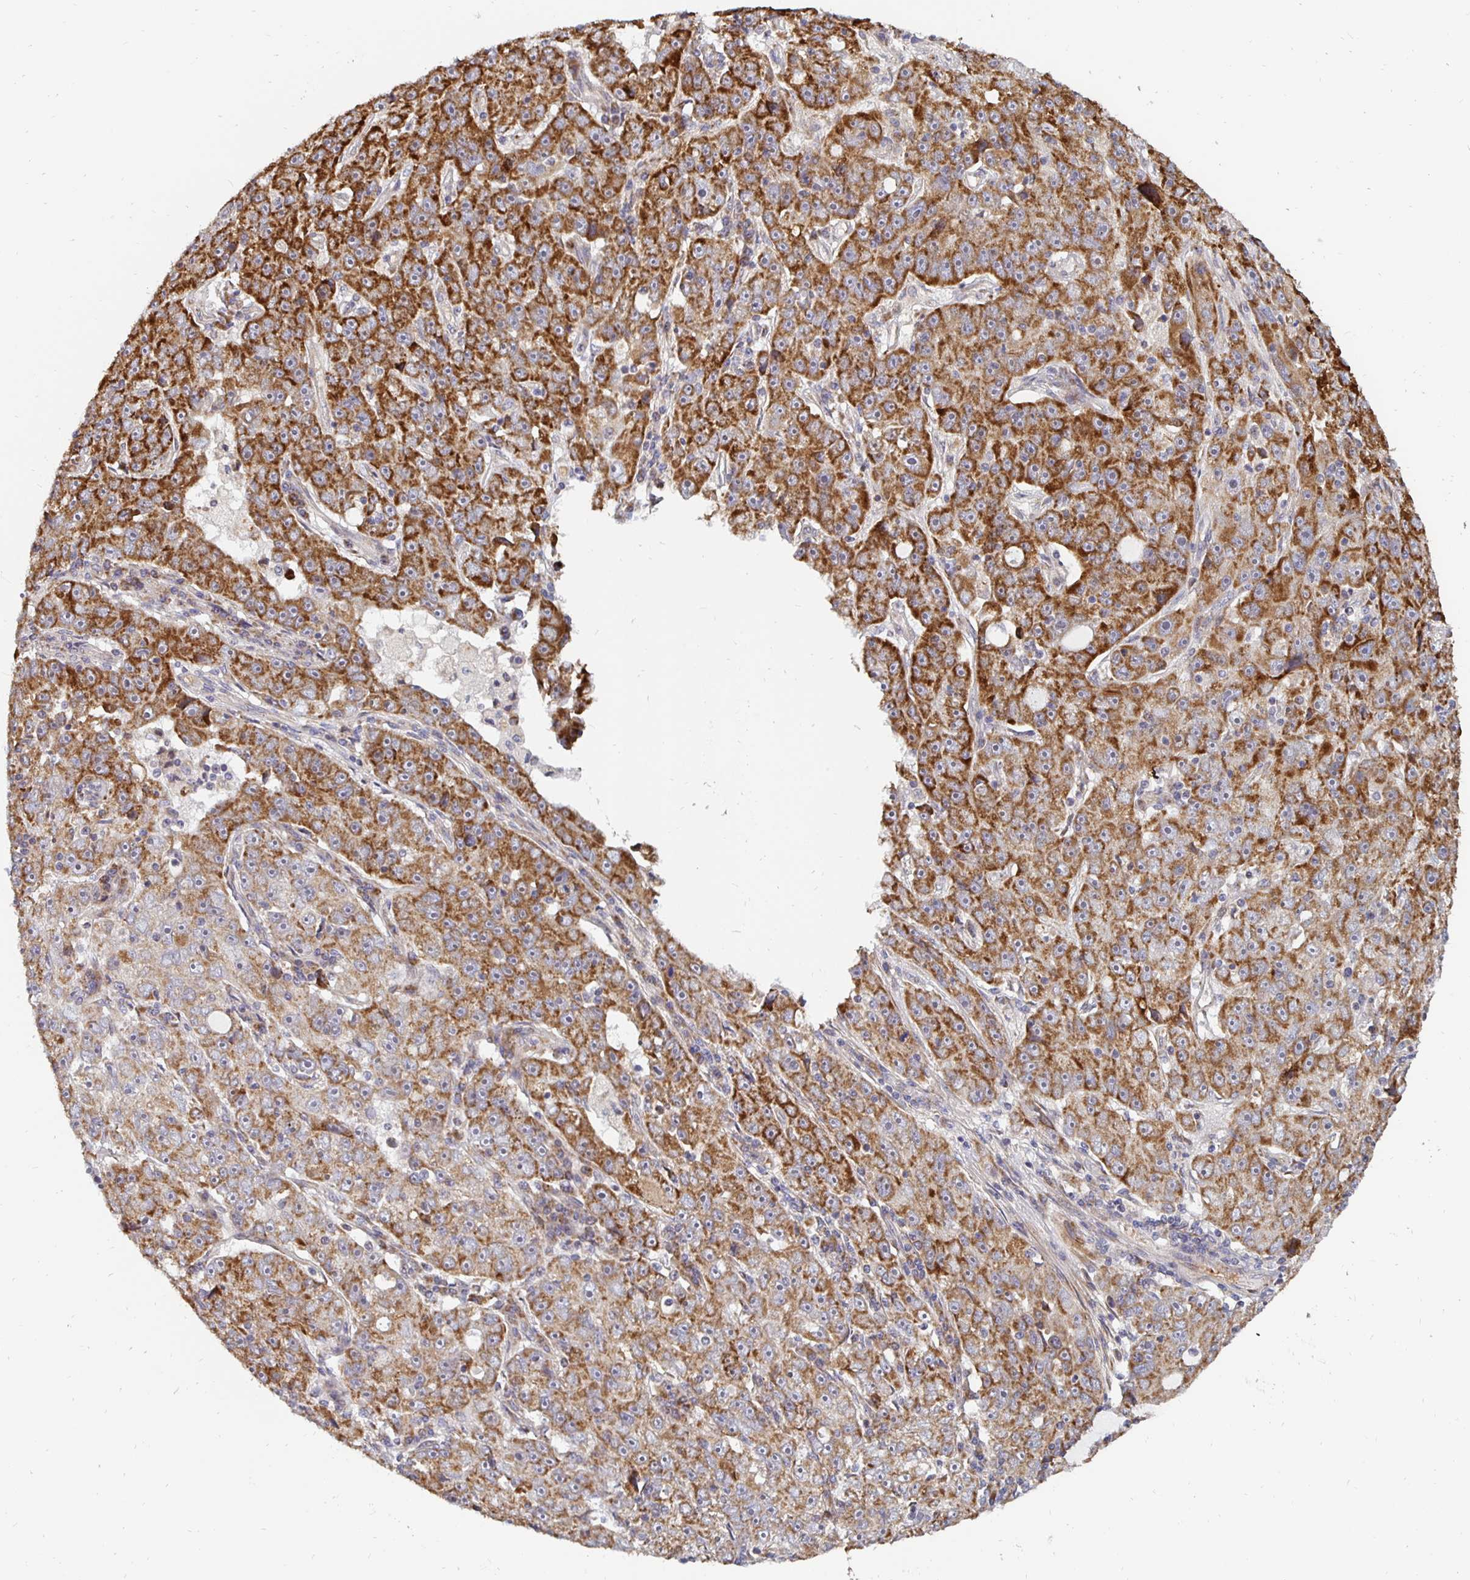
{"staining": {"intensity": "strong", "quantity": ">75%", "location": "cytoplasmic/membranous"}, "tissue": "lung cancer", "cell_type": "Tumor cells", "image_type": "cancer", "snomed": [{"axis": "morphology", "description": "Normal morphology"}, {"axis": "morphology", "description": "Adenocarcinoma, NOS"}, {"axis": "topography", "description": "Lymph node"}, {"axis": "topography", "description": "Lung"}], "caption": "Lung cancer was stained to show a protein in brown. There is high levels of strong cytoplasmic/membranous expression in approximately >75% of tumor cells.", "gene": "MRPL28", "patient": {"sex": "female", "age": 57}}